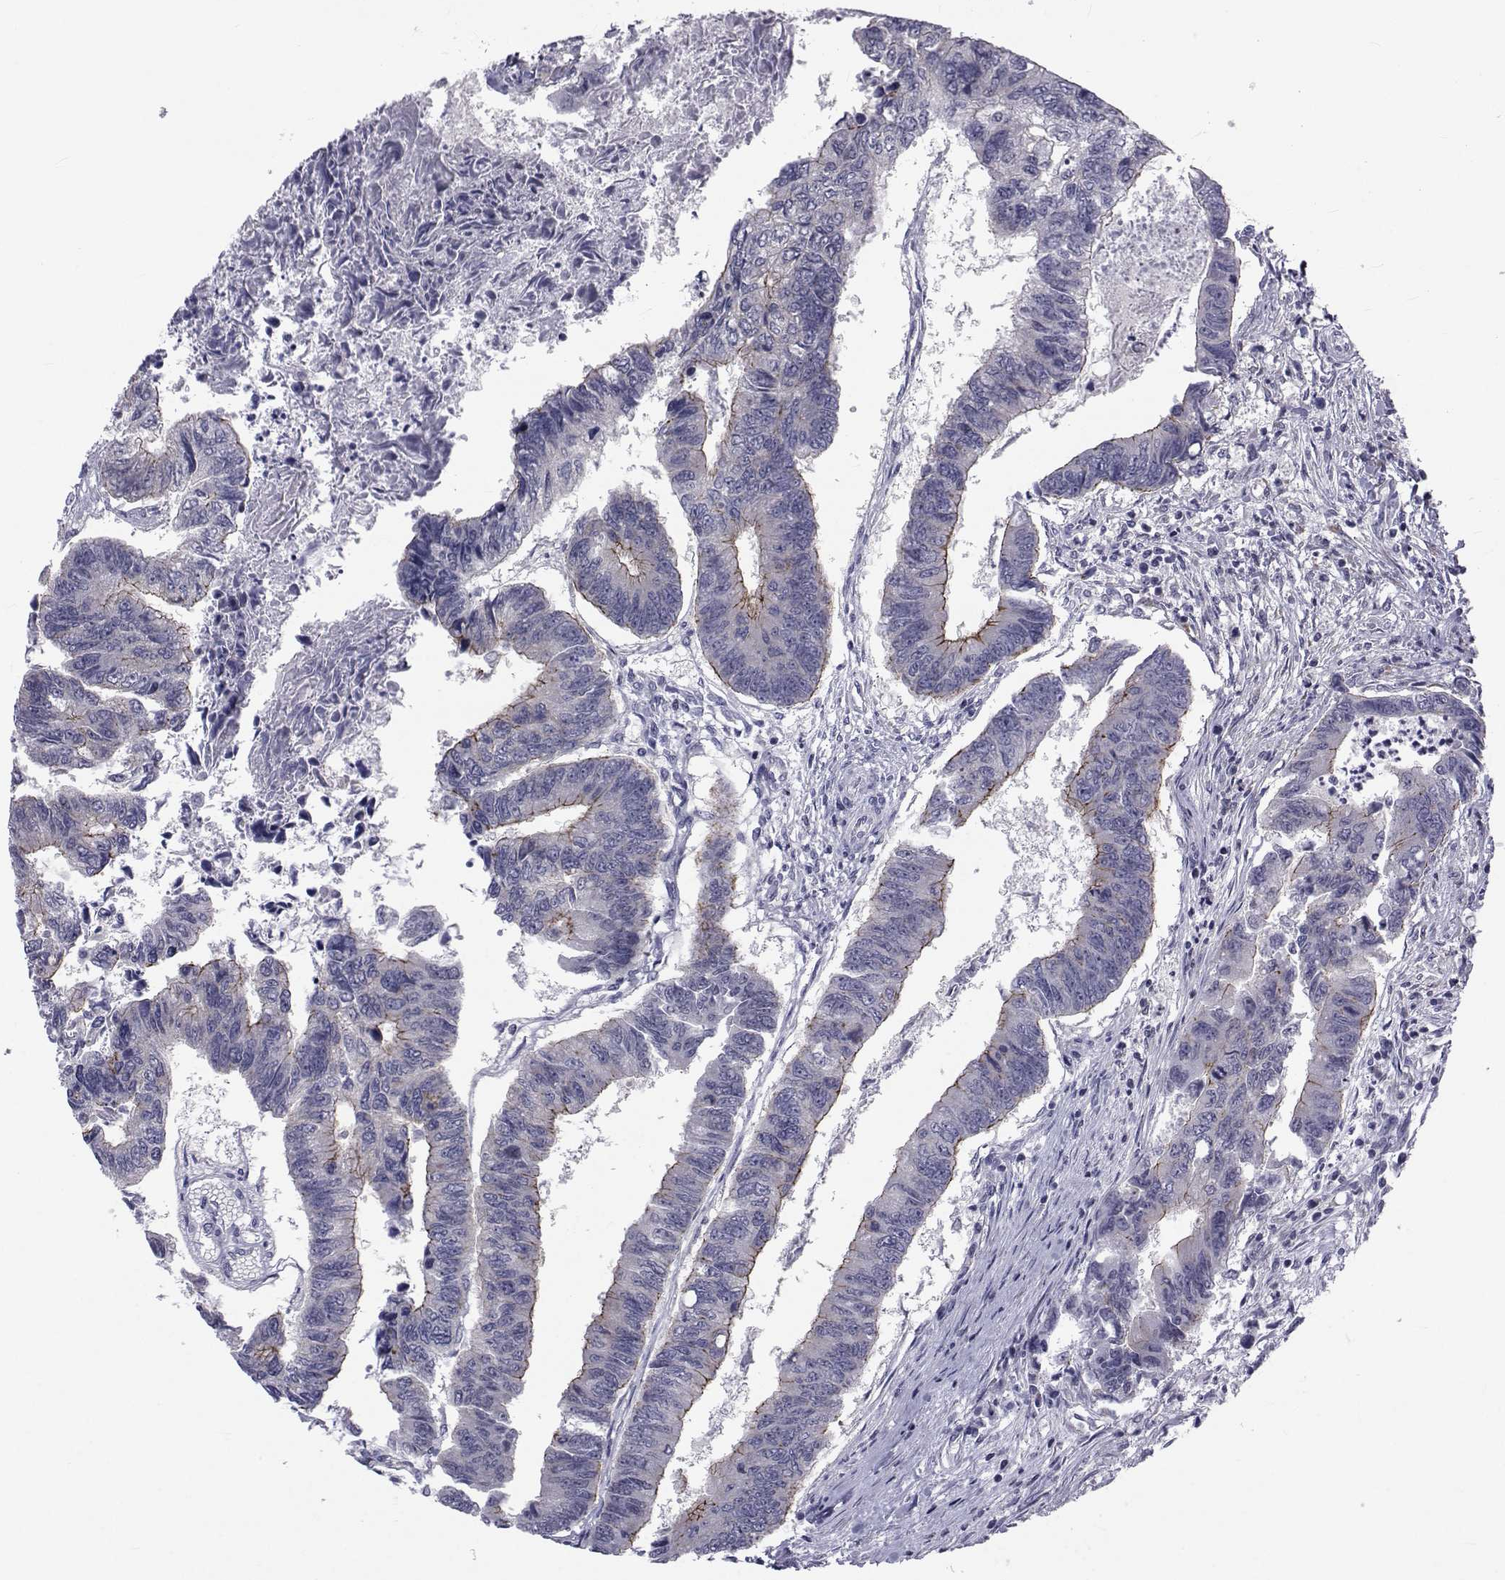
{"staining": {"intensity": "strong", "quantity": "<25%", "location": "cytoplasmic/membranous"}, "tissue": "colorectal cancer", "cell_type": "Tumor cells", "image_type": "cancer", "snomed": [{"axis": "morphology", "description": "Adenocarcinoma, NOS"}, {"axis": "topography", "description": "Colon"}], "caption": "The image demonstrates staining of adenocarcinoma (colorectal), revealing strong cytoplasmic/membranous protein positivity (brown color) within tumor cells. (DAB IHC, brown staining for protein, blue staining for nuclei).", "gene": "SLC30A10", "patient": {"sex": "female", "age": 65}}